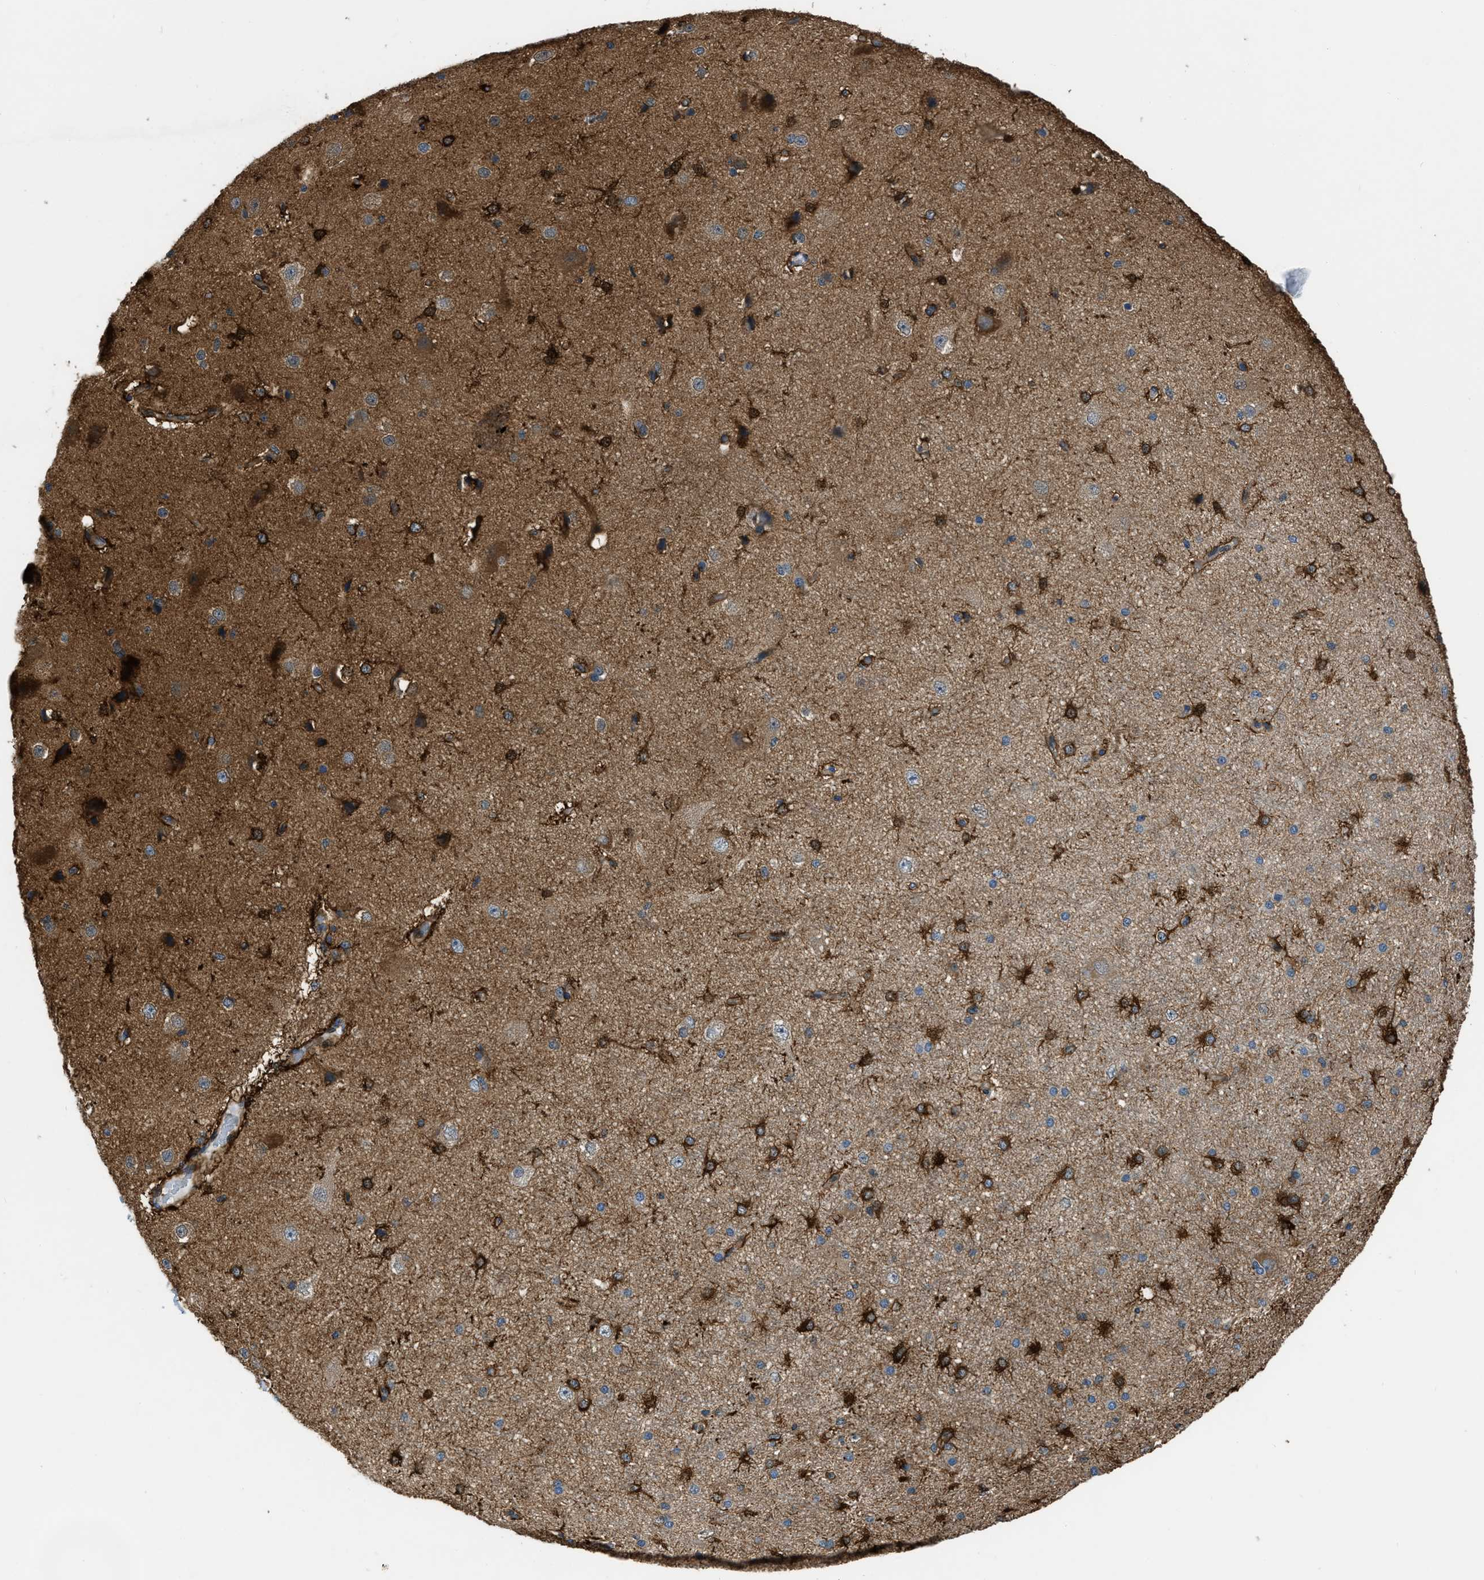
{"staining": {"intensity": "strong", "quantity": ">75%", "location": "cytoplasmic/membranous"}, "tissue": "cerebral cortex", "cell_type": "Endothelial cells", "image_type": "normal", "snomed": [{"axis": "morphology", "description": "Normal tissue, NOS"}, {"axis": "morphology", "description": "Developmental malformation"}, {"axis": "topography", "description": "Cerebral cortex"}], "caption": "Immunohistochemistry (IHC) of unremarkable cerebral cortex displays high levels of strong cytoplasmic/membranous staining in about >75% of endothelial cells. The staining was performed using DAB, with brown indicating positive protein expression. Nuclei are stained blue with hematoxylin.", "gene": "PFKP", "patient": {"sex": "female", "age": 30}}